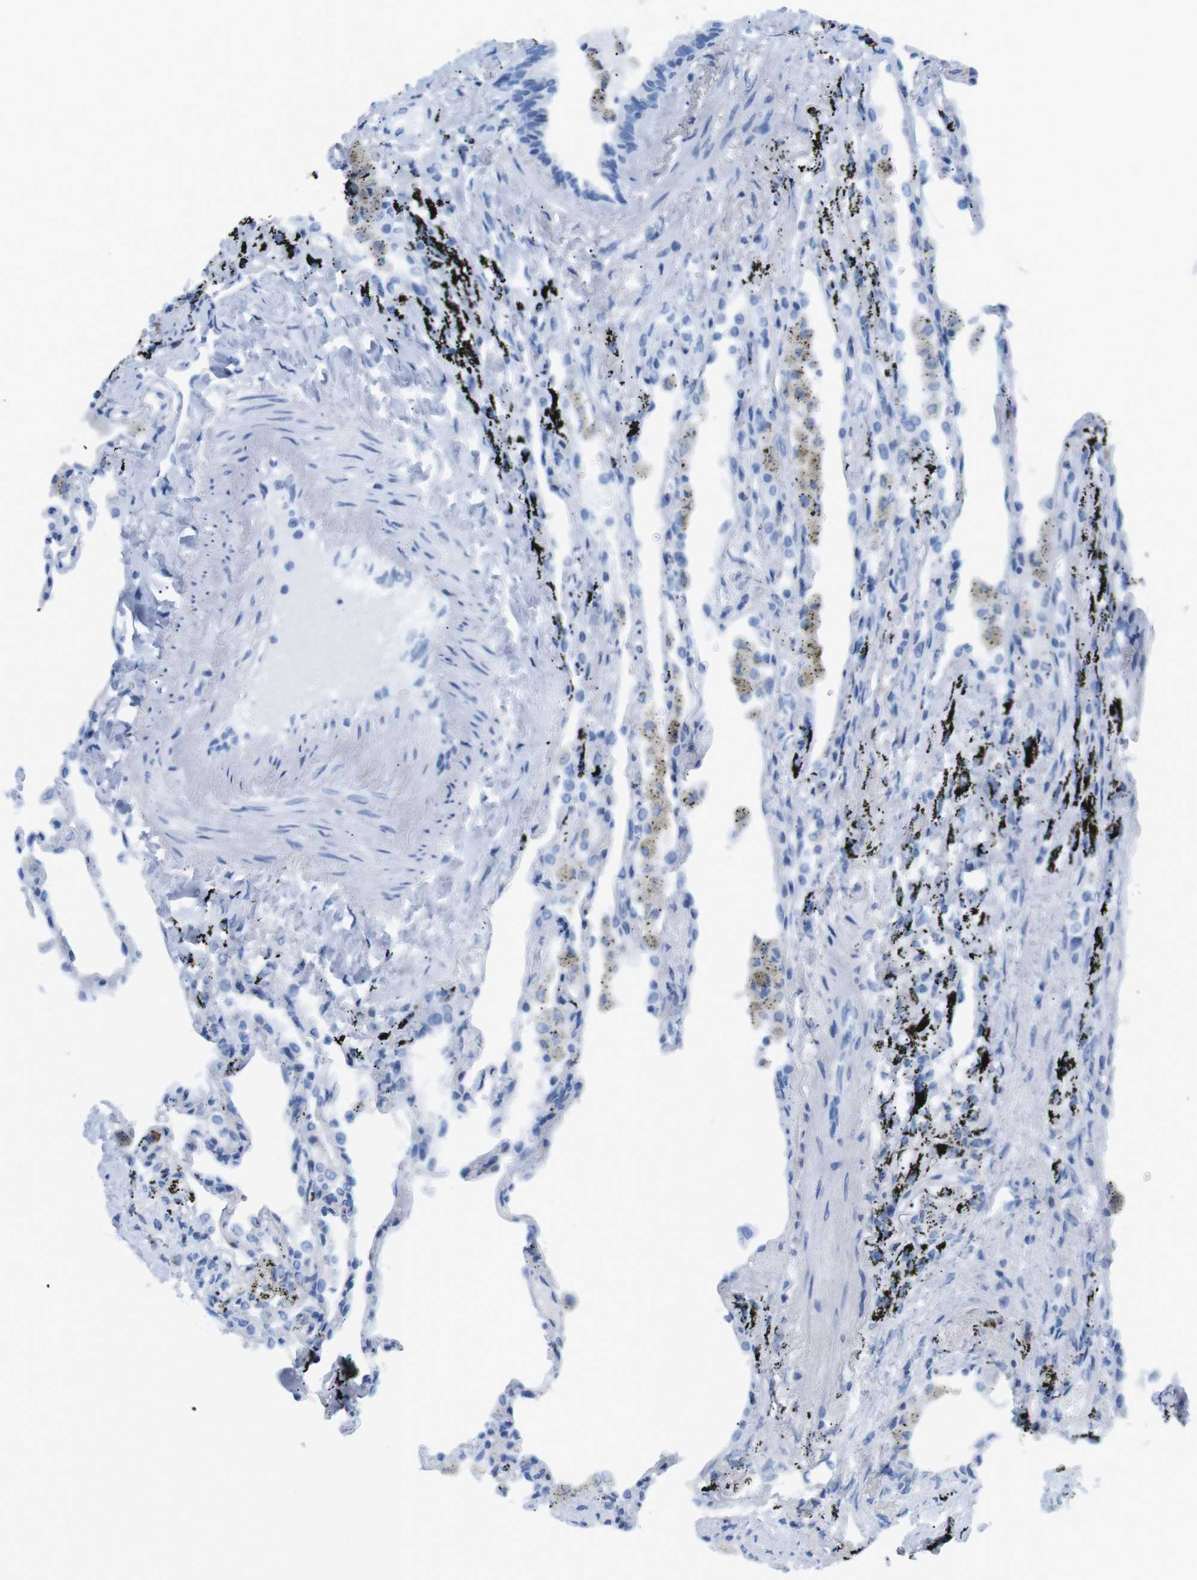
{"staining": {"intensity": "negative", "quantity": "none", "location": "none"}, "tissue": "lung", "cell_type": "Alveolar cells", "image_type": "normal", "snomed": [{"axis": "morphology", "description": "Normal tissue, NOS"}, {"axis": "topography", "description": "Lung"}], "caption": "Immunohistochemistry of benign lung reveals no positivity in alveolar cells. (DAB (3,3'-diaminobenzidine) immunohistochemistry (IHC) with hematoxylin counter stain).", "gene": "TNFRSF4", "patient": {"sex": "male", "age": 59}}